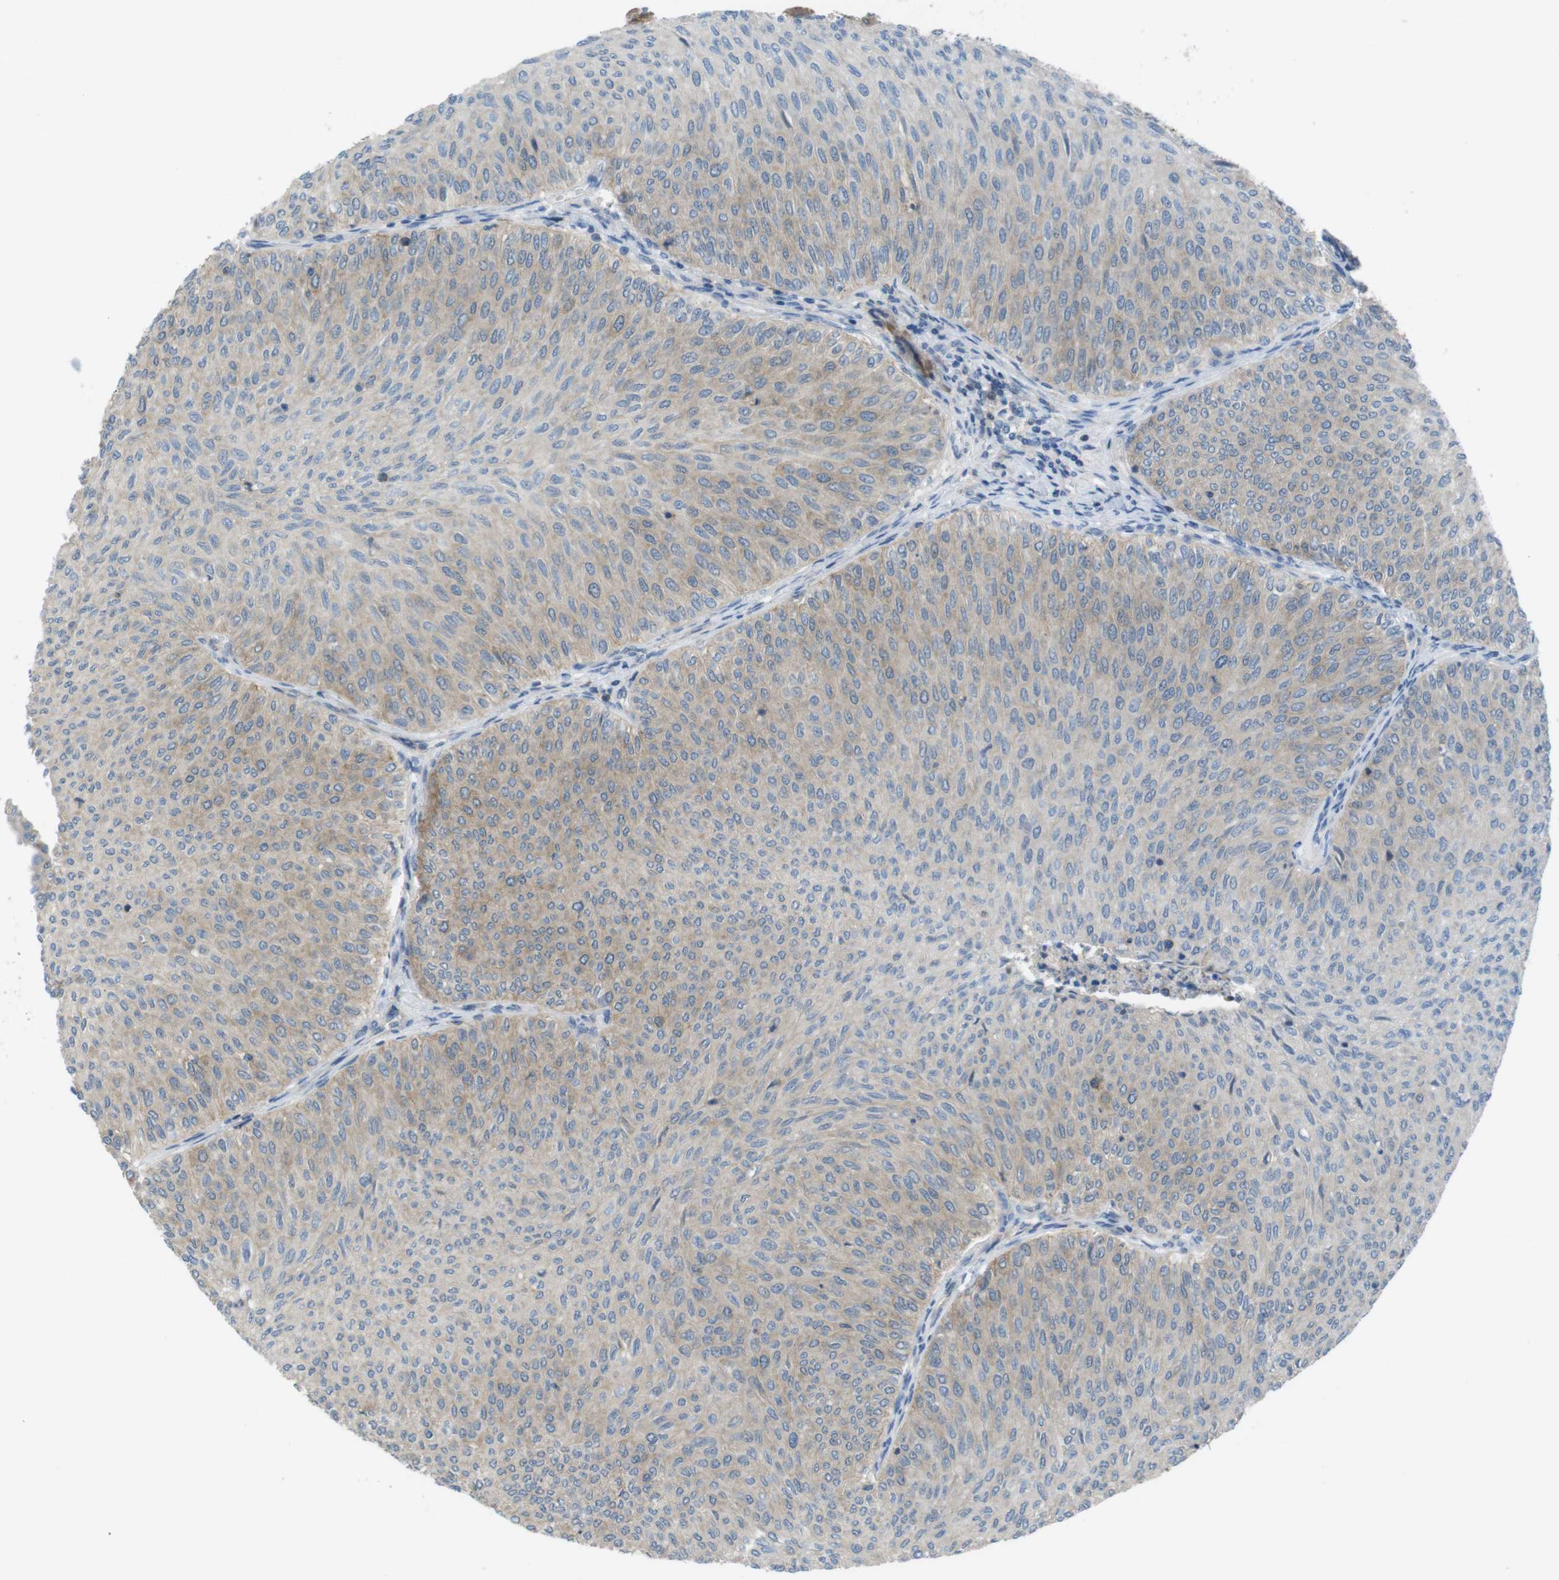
{"staining": {"intensity": "weak", "quantity": ">75%", "location": "cytoplasmic/membranous"}, "tissue": "urothelial cancer", "cell_type": "Tumor cells", "image_type": "cancer", "snomed": [{"axis": "morphology", "description": "Urothelial carcinoma, Low grade"}, {"axis": "topography", "description": "Urinary bladder"}], "caption": "The immunohistochemical stain labels weak cytoplasmic/membranous staining in tumor cells of urothelial carcinoma (low-grade) tissue. The protein is stained brown, and the nuclei are stained in blue (DAB (3,3'-diaminobenzidine) IHC with brightfield microscopy, high magnification).", "gene": "MTHFD1", "patient": {"sex": "male", "age": 78}}